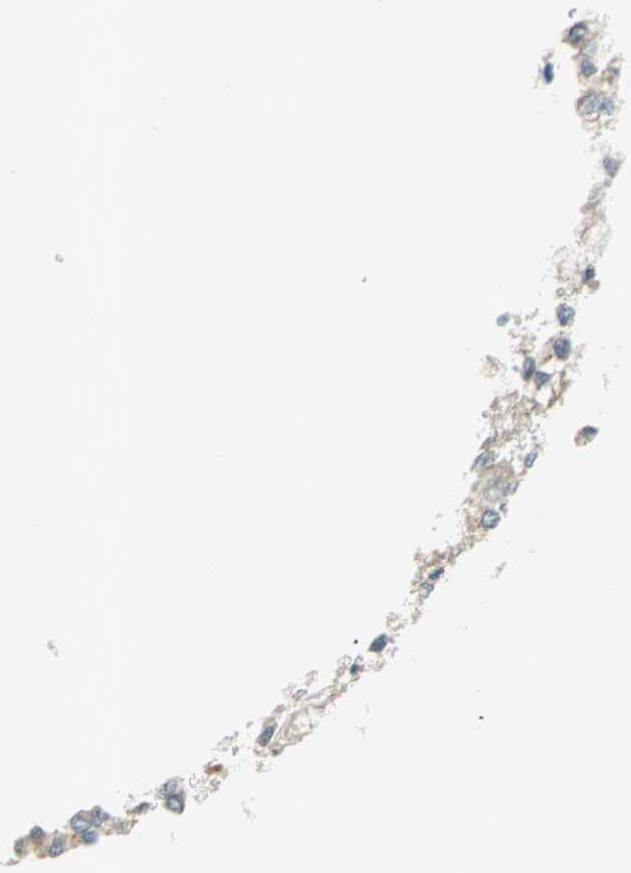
{"staining": {"intensity": "weak", "quantity": "25%-75%", "location": "cytoplasmic/membranous"}, "tissue": "liver cancer", "cell_type": "Tumor cells", "image_type": "cancer", "snomed": [{"axis": "morphology", "description": "Carcinoma, Hepatocellular, NOS"}, {"axis": "topography", "description": "Liver"}], "caption": "Protein positivity by IHC displays weak cytoplasmic/membranous positivity in about 25%-75% of tumor cells in hepatocellular carcinoma (liver).", "gene": "PGBD1", "patient": {"sex": "female", "age": 66}}